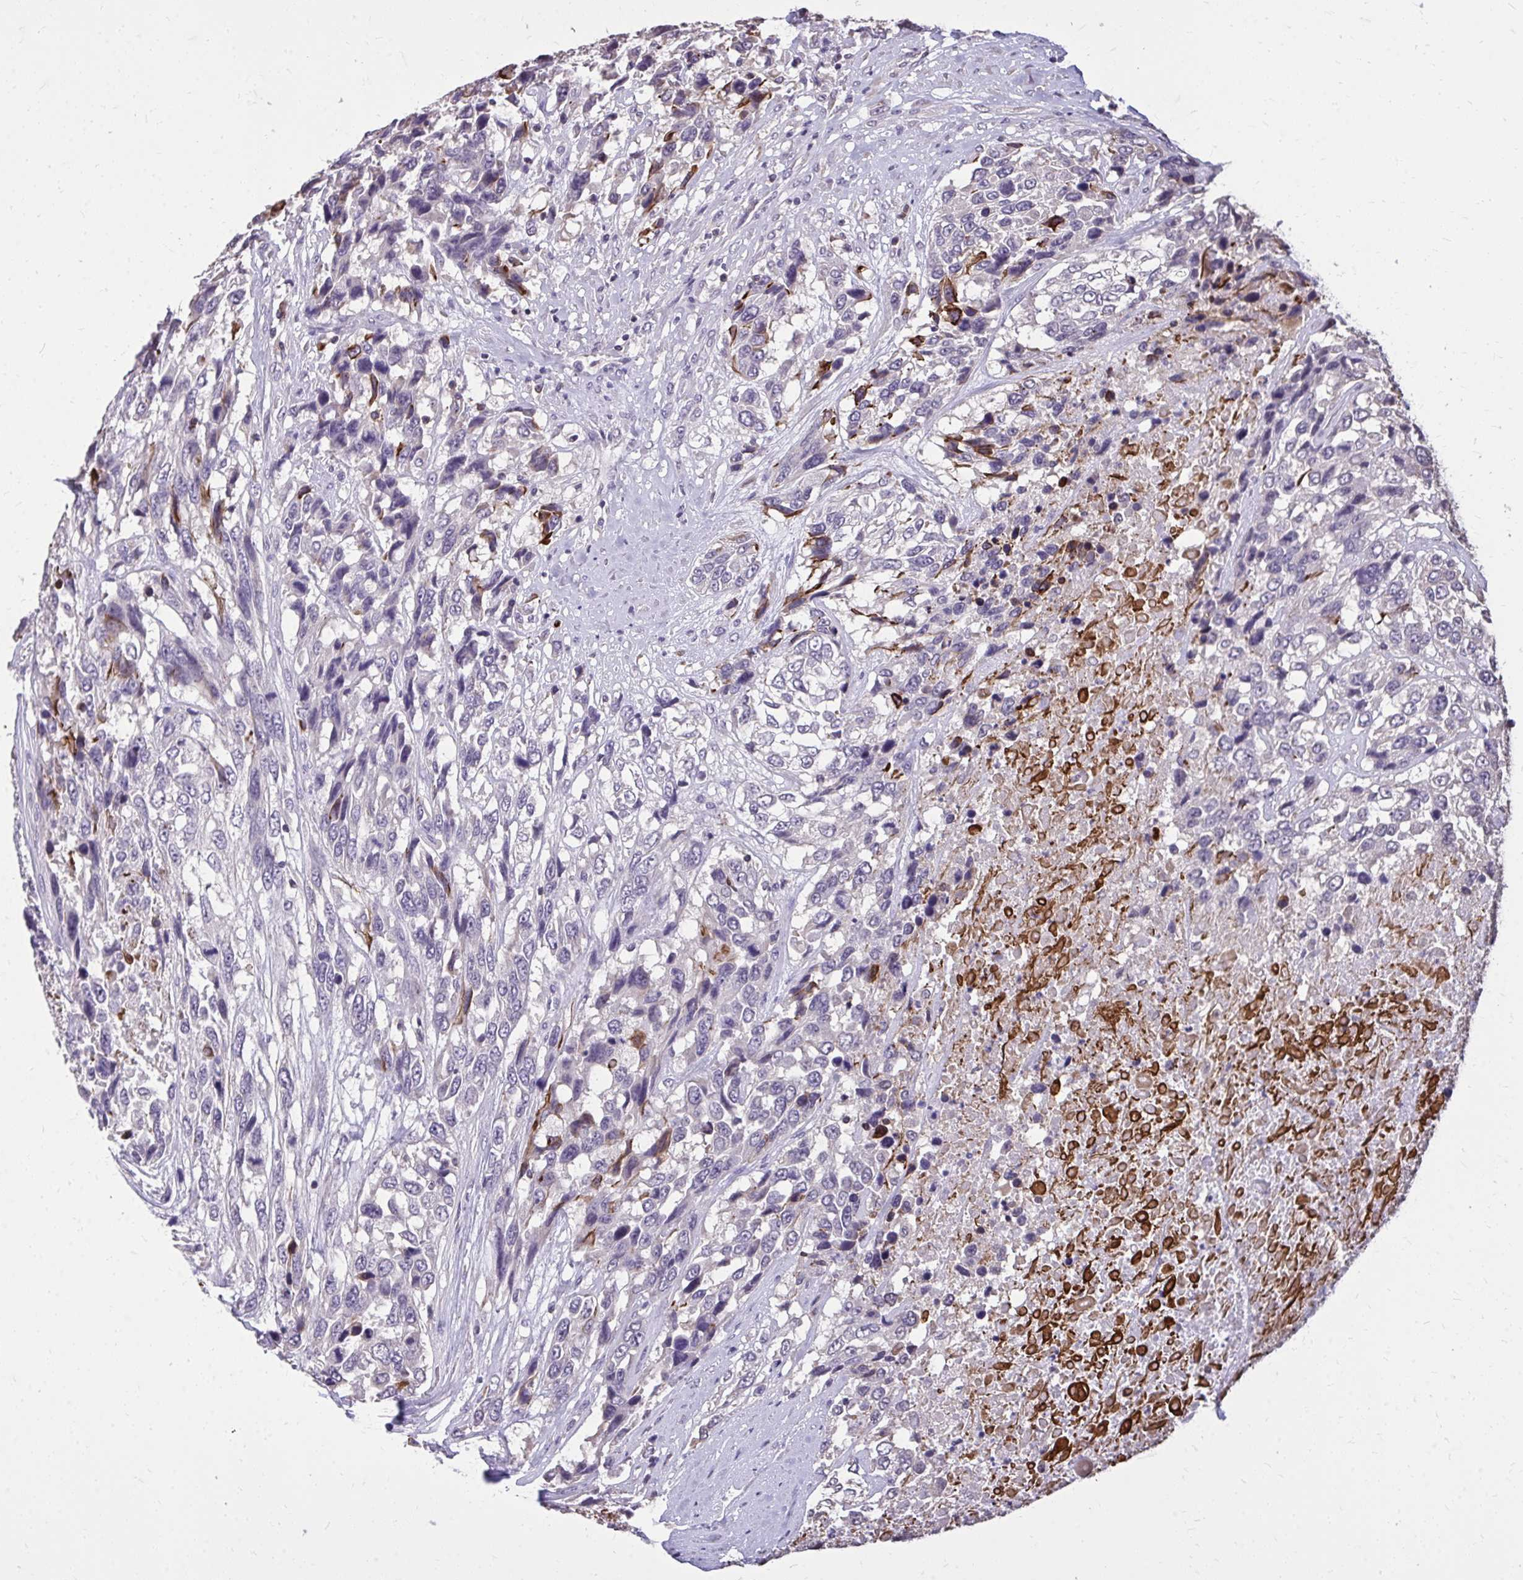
{"staining": {"intensity": "moderate", "quantity": "<25%", "location": "cytoplasmic/membranous"}, "tissue": "urothelial cancer", "cell_type": "Tumor cells", "image_type": "cancer", "snomed": [{"axis": "morphology", "description": "Urothelial carcinoma, High grade"}, {"axis": "topography", "description": "Urinary bladder"}], "caption": "DAB immunohistochemical staining of human high-grade urothelial carcinoma displays moderate cytoplasmic/membranous protein expression in approximately <25% of tumor cells. The protein of interest is stained brown, and the nuclei are stained in blue (DAB IHC with brightfield microscopy, high magnification).", "gene": "AKAP5", "patient": {"sex": "female", "age": 70}}